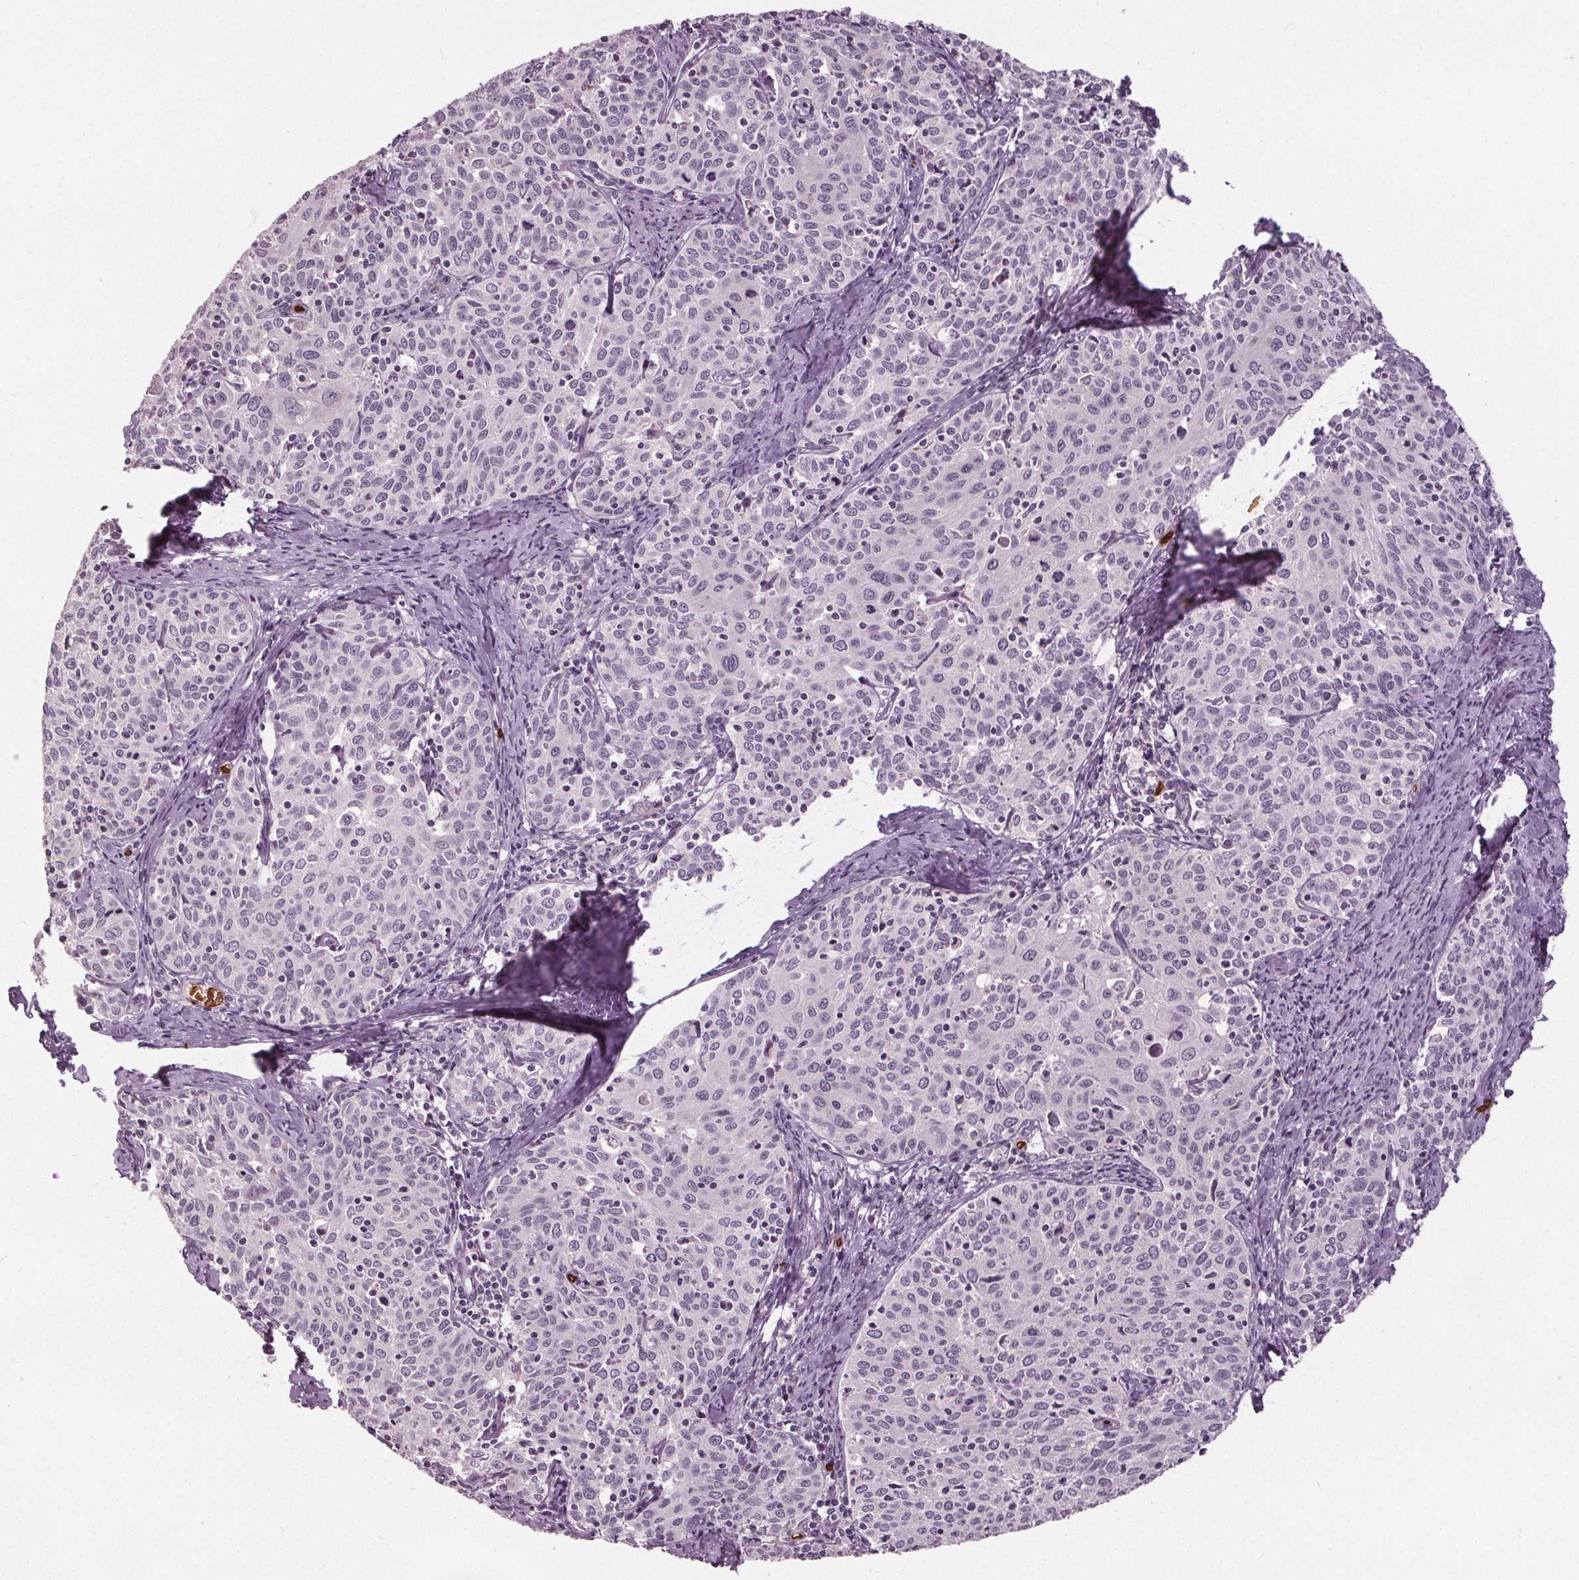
{"staining": {"intensity": "negative", "quantity": "none", "location": "none"}, "tissue": "cervical cancer", "cell_type": "Tumor cells", "image_type": "cancer", "snomed": [{"axis": "morphology", "description": "Squamous cell carcinoma, NOS"}, {"axis": "topography", "description": "Cervix"}], "caption": "Histopathology image shows no significant protein expression in tumor cells of cervical cancer (squamous cell carcinoma).", "gene": "SLC4A1", "patient": {"sex": "female", "age": 62}}